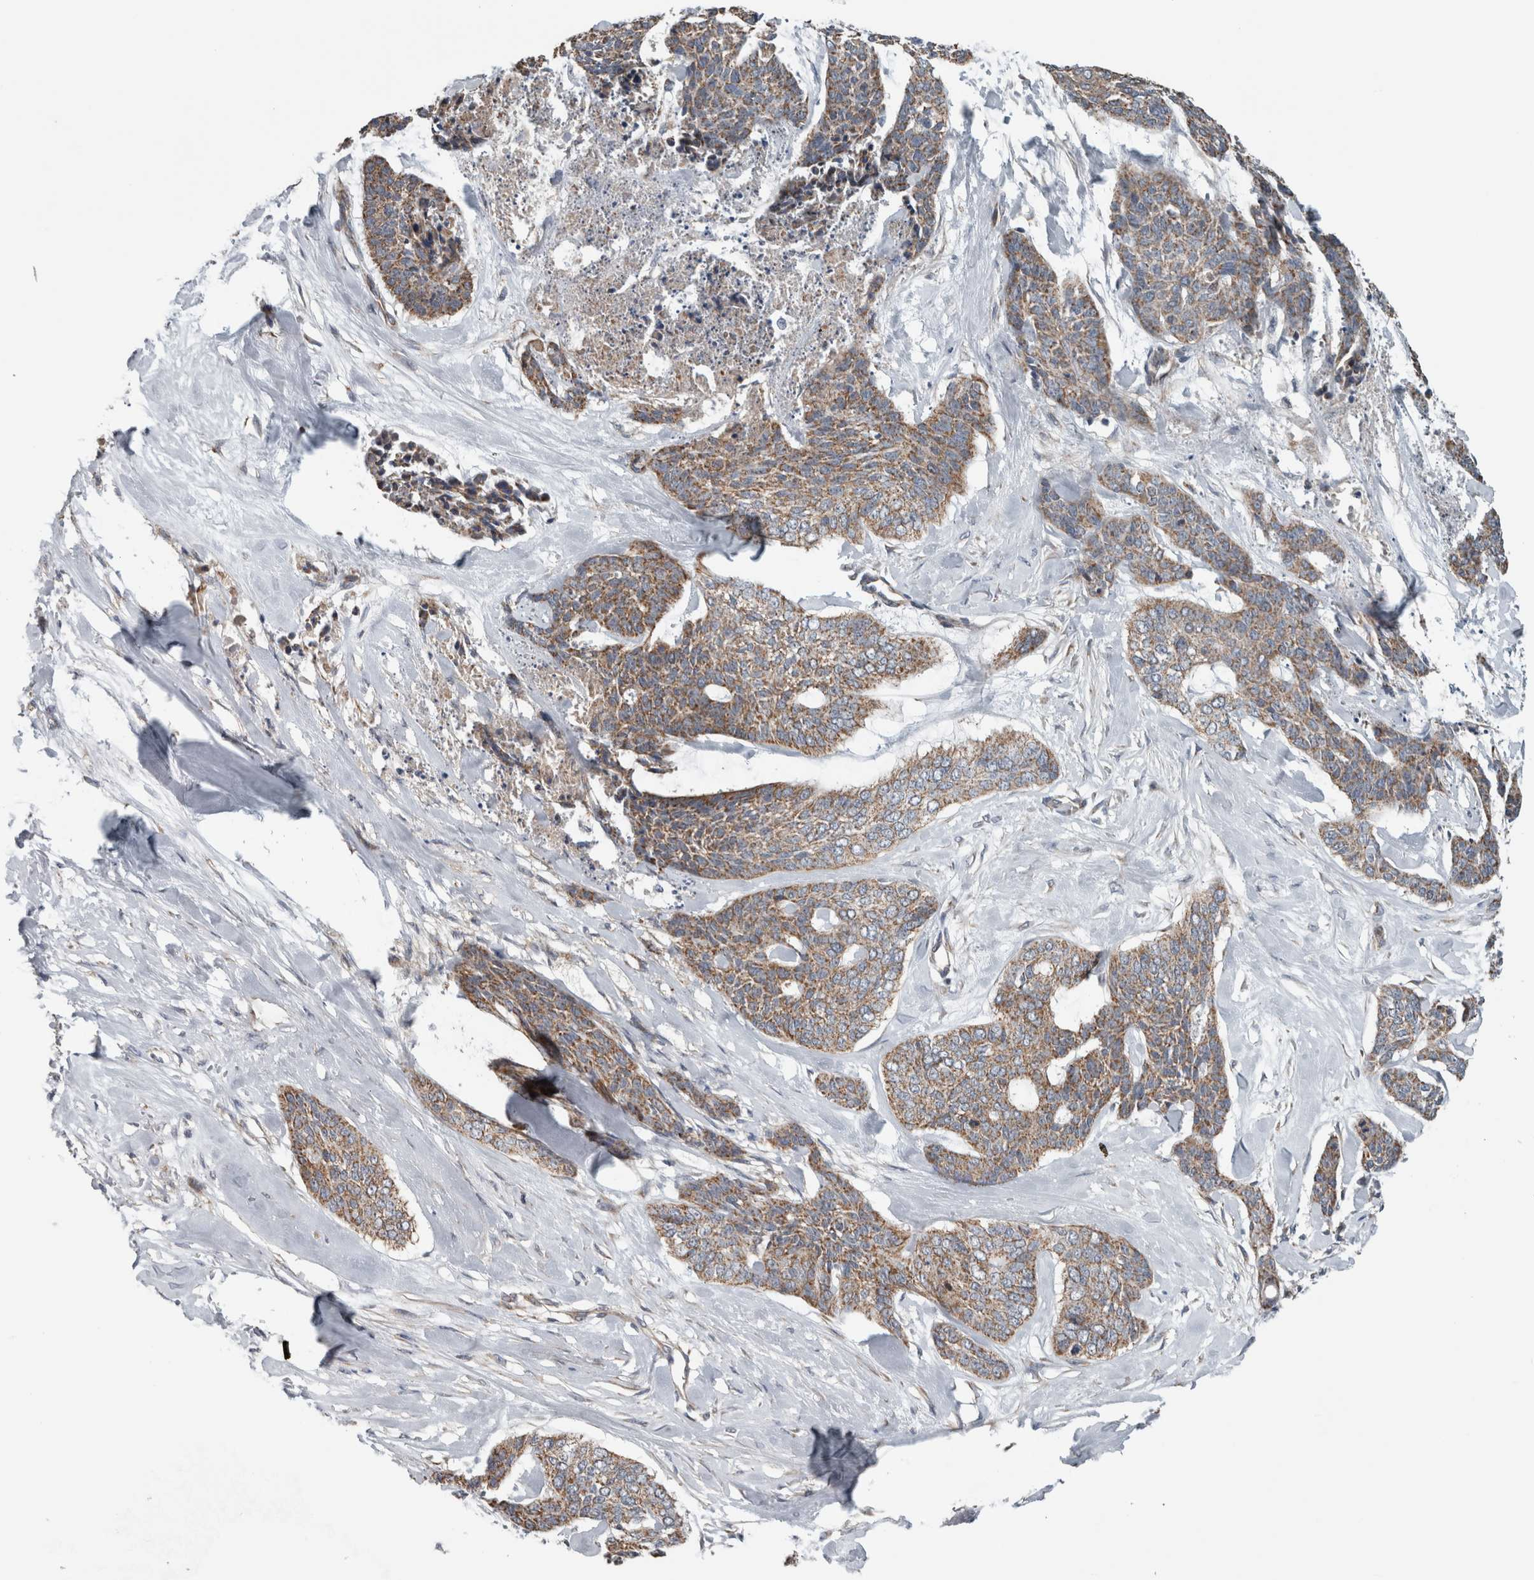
{"staining": {"intensity": "moderate", "quantity": ">75%", "location": "cytoplasmic/membranous"}, "tissue": "skin cancer", "cell_type": "Tumor cells", "image_type": "cancer", "snomed": [{"axis": "morphology", "description": "Basal cell carcinoma"}, {"axis": "topography", "description": "Skin"}], "caption": "DAB (3,3'-diaminobenzidine) immunohistochemical staining of skin cancer displays moderate cytoplasmic/membranous protein expression in about >75% of tumor cells.", "gene": "ARMC1", "patient": {"sex": "female", "age": 64}}